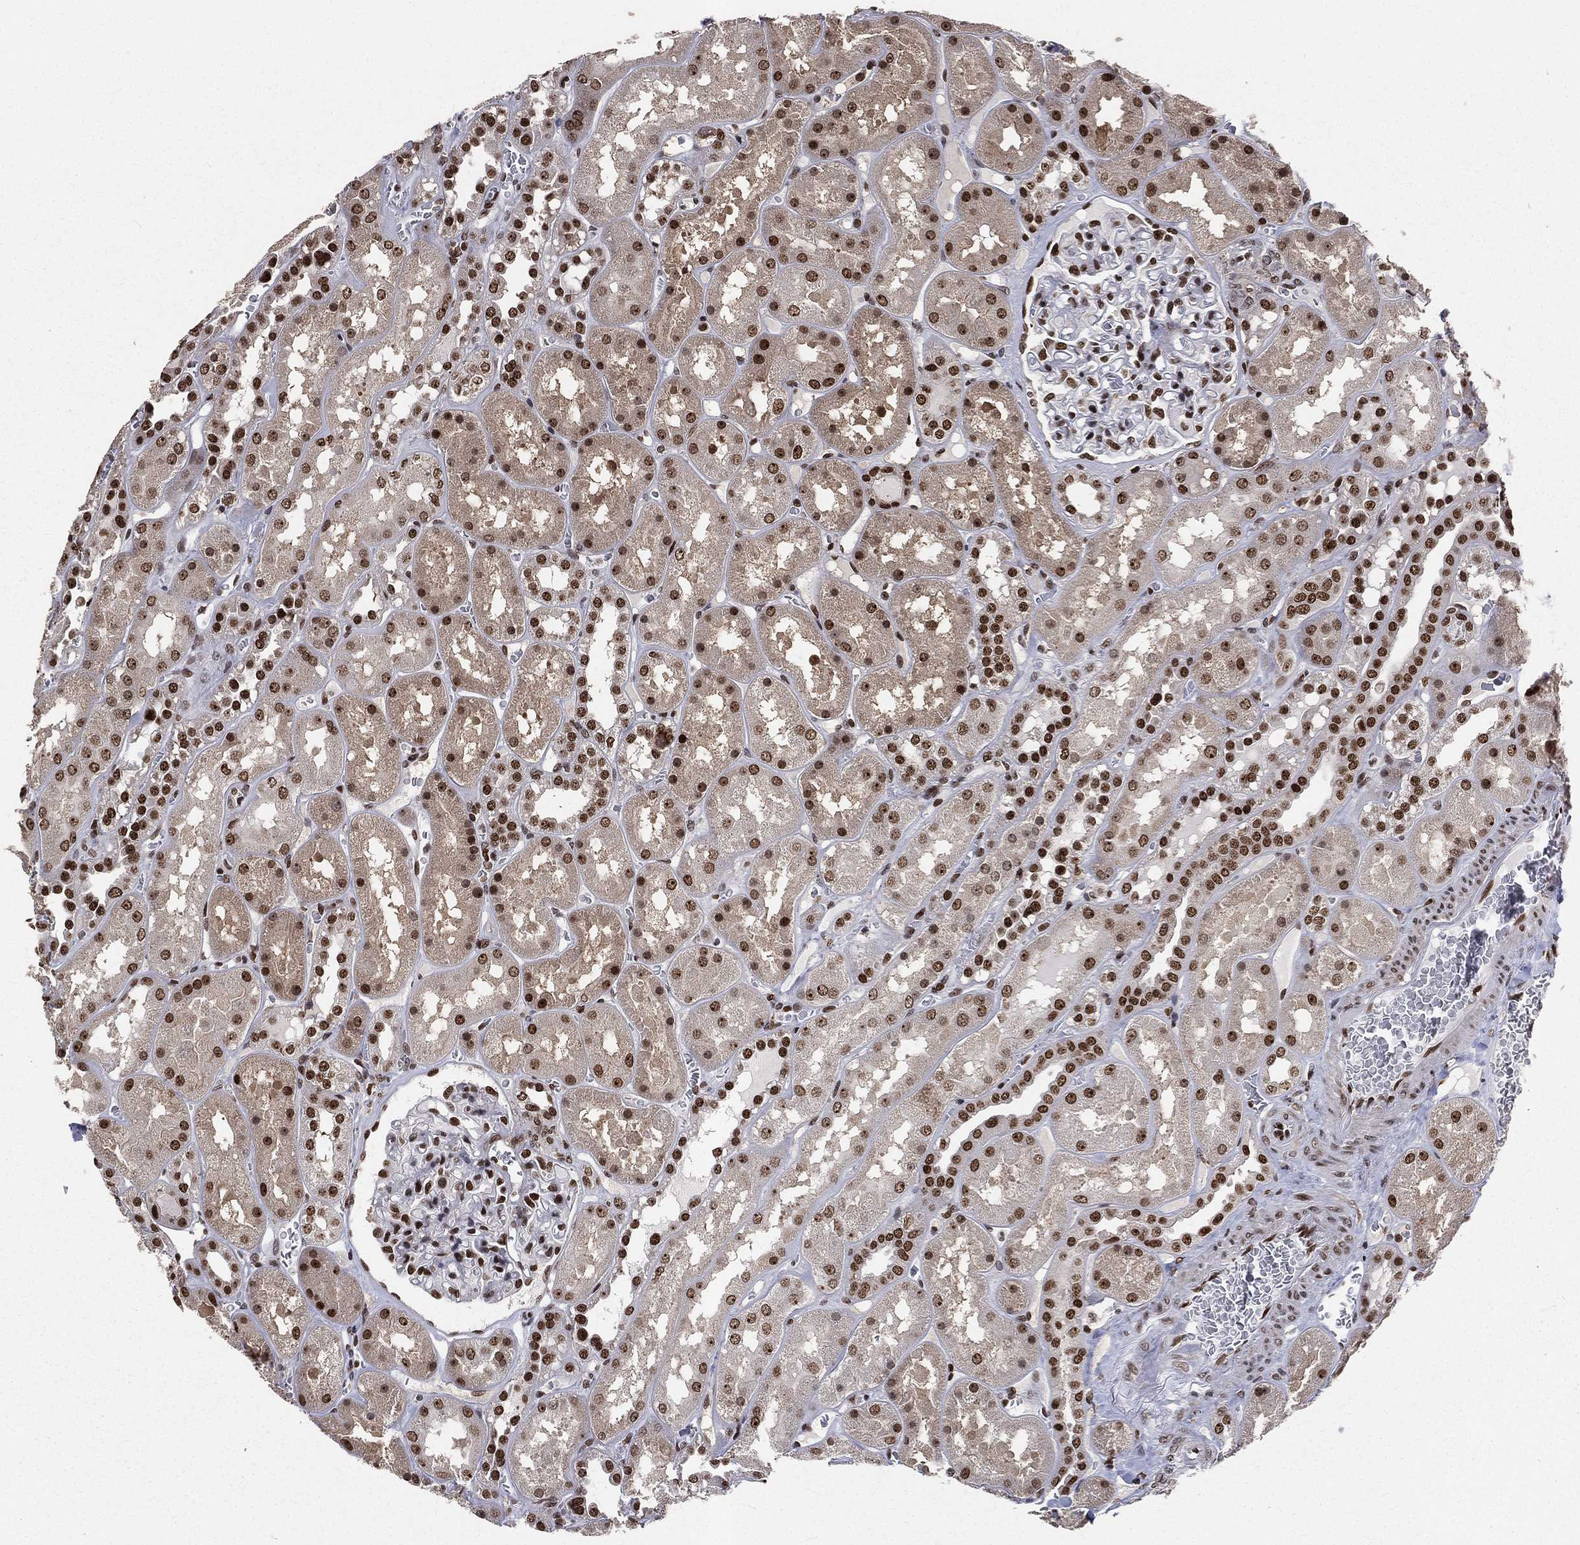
{"staining": {"intensity": "strong", "quantity": "25%-75%", "location": "nuclear"}, "tissue": "kidney", "cell_type": "Cells in glomeruli", "image_type": "normal", "snomed": [{"axis": "morphology", "description": "Normal tissue, NOS"}, {"axis": "topography", "description": "Kidney"}], "caption": "An immunohistochemistry micrograph of unremarkable tissue is shown. Protein staining in brown labels strong nuclear positivity in kidney within cells in glomeruli.", "gene": "POLB", "patient": {"sex": "male", "age": 73}}